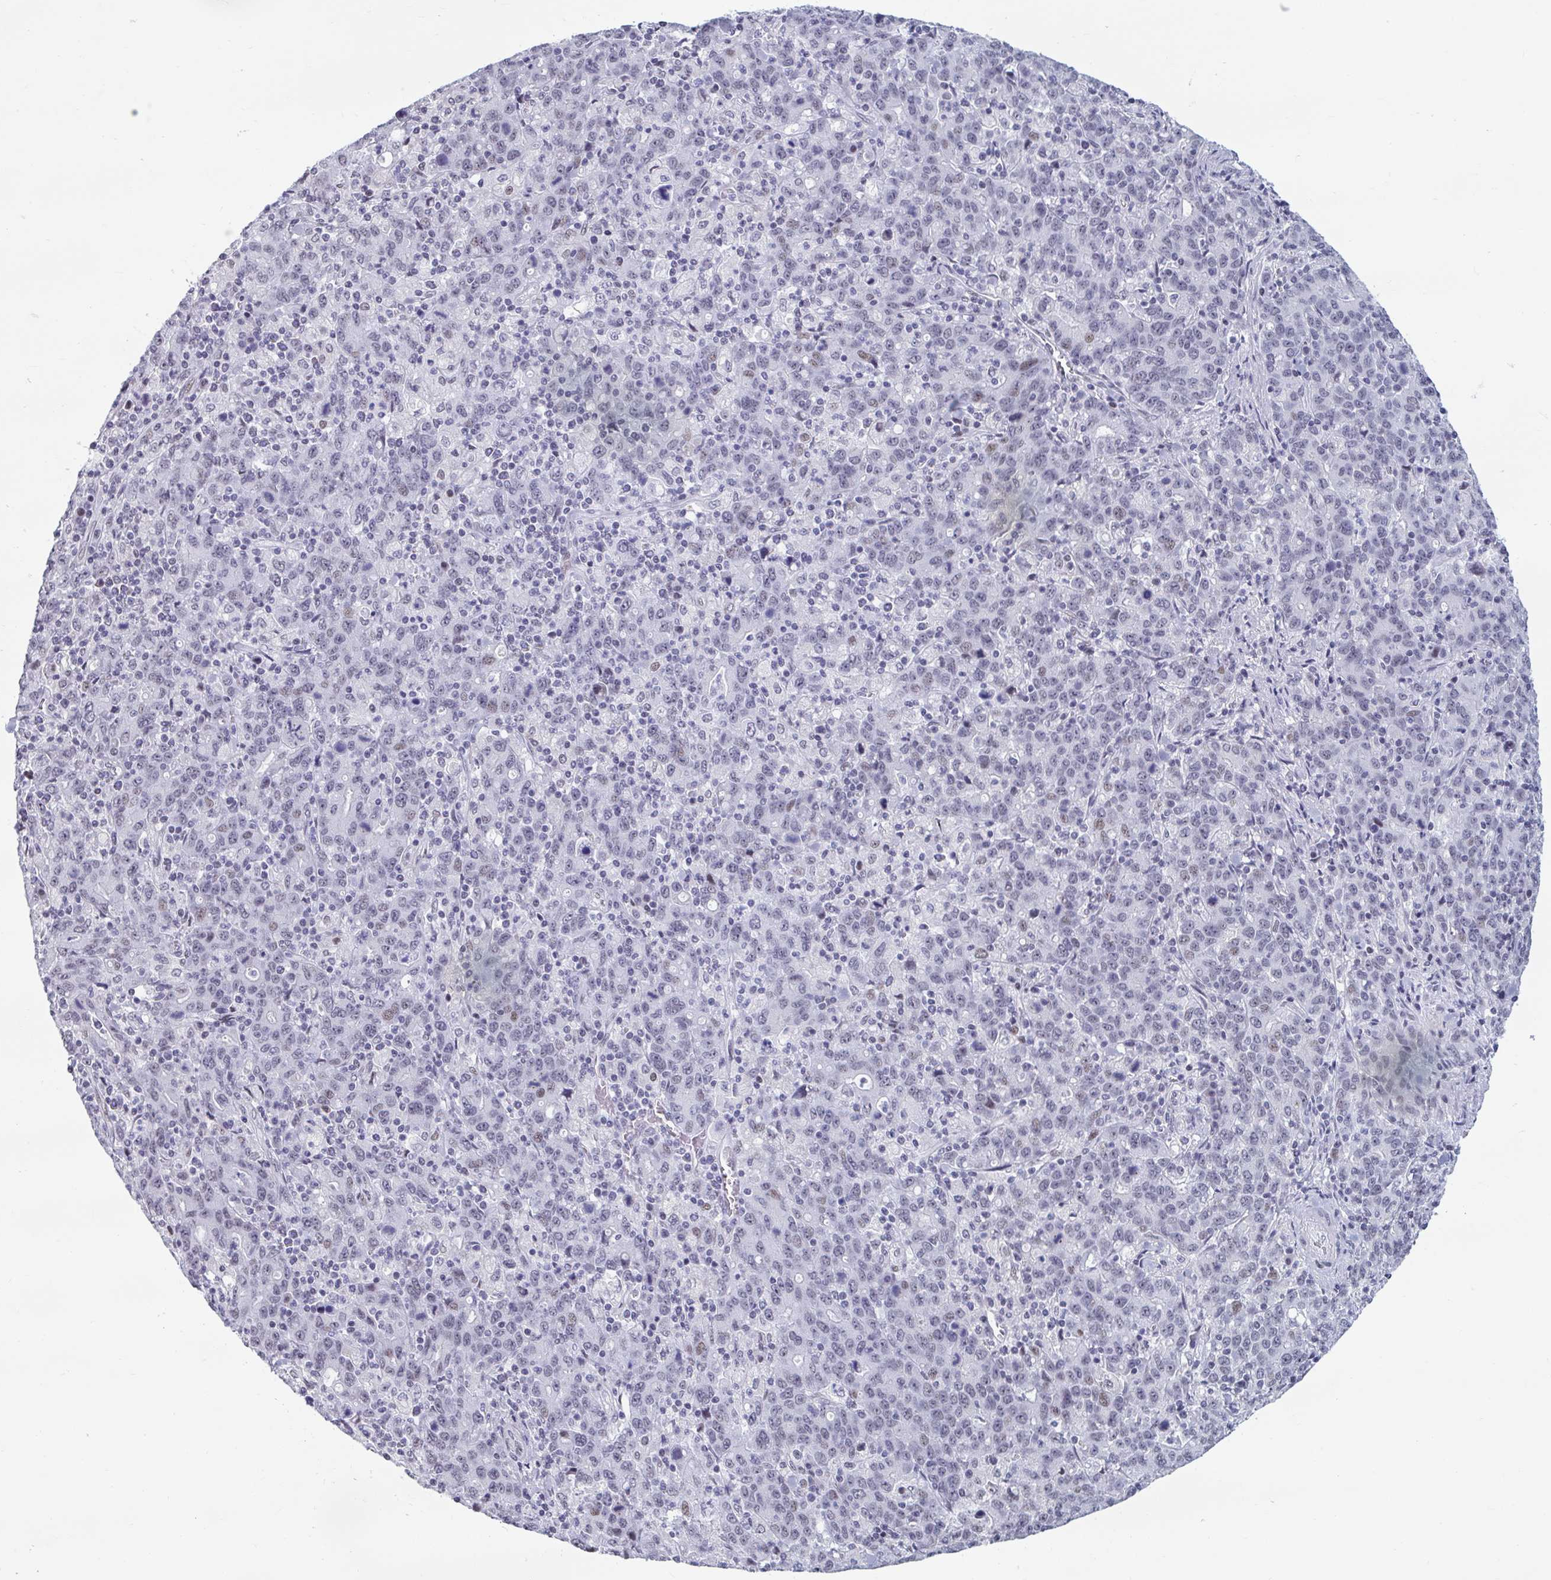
{"staining": {"intensity": "weak", "quantity": "<25%", "location": "nuclear"}, "tissue": "stomach cancer", "cell_type": "Tumor cells", "image_type": "cancer", "snomed": [{"axis": "morphology", "description": "Adenocarcinoma, NOS"}, {"axis": "topography", "description": "Stomach, upper"}], "caption": "Immunohistochemistry of adenocarcinoma (stomach) reveals no positivity in tumor cells.", "gene": "HSD17B6", "patient": {"sex": "male", "age": 69}}